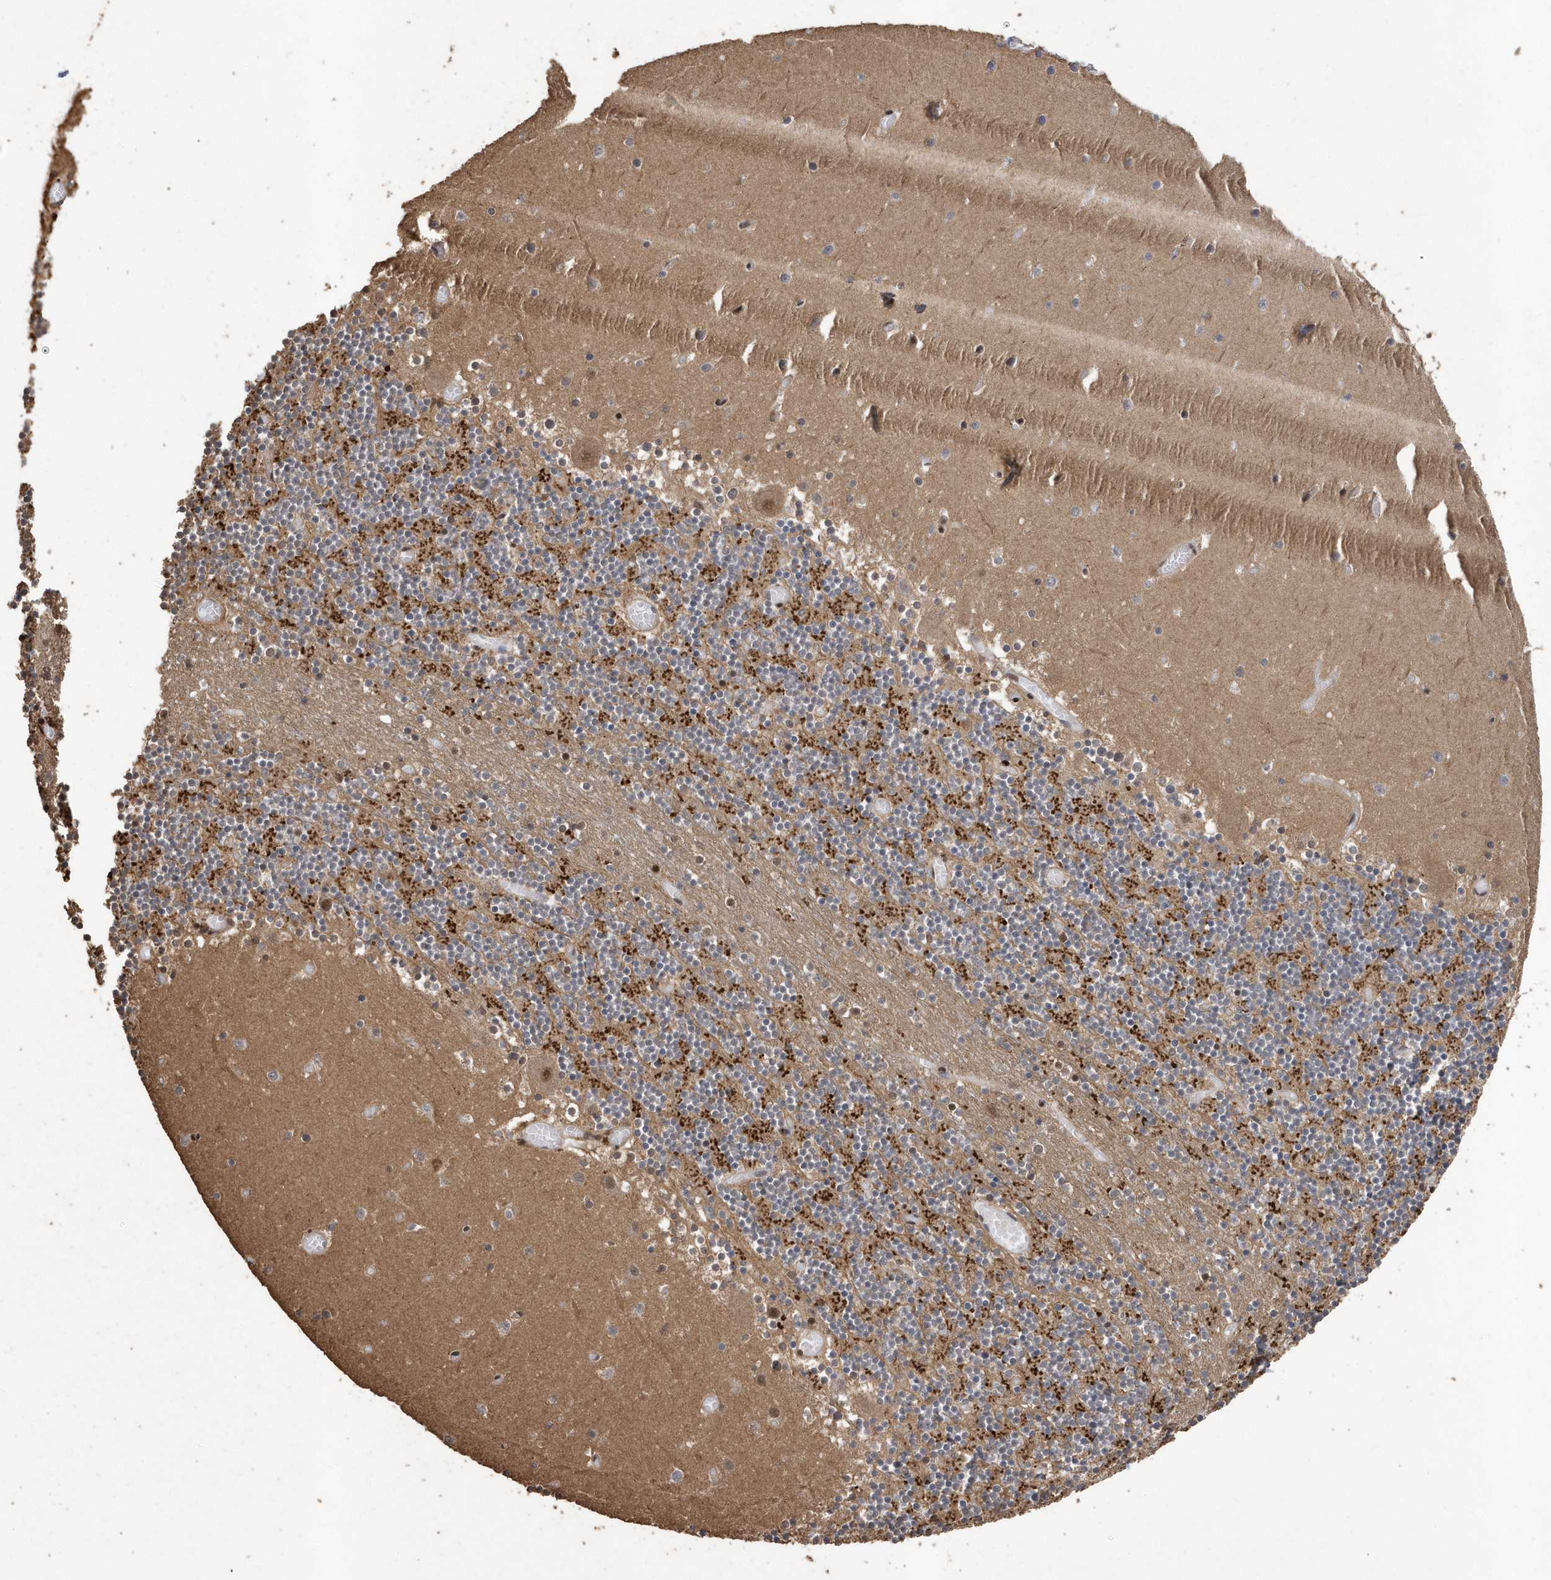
{"staining": {"intensity": "moderate", "quantity": "25%-75%", "location": "cytoplasmic/membranous,nuclear"}, "tissue": "cerebellum", "cell_type": "Cells in granular layer", "image_type": "normal", "snomed": [{"axis": "morphology", "description": "Normal tissue, NOS"}, {"axis": "topography", "description": "Cerebellum"}], "caption": "Immunohistochemistry (IHC) of unremarkable human cerebellum displays medium levels of moderate cytoplasmic/membranous,nuclear positivity in about 25%-75% of cells in granular layer.", "gene": "INTS12", "patient": {"sex": "female", "age": 28}}